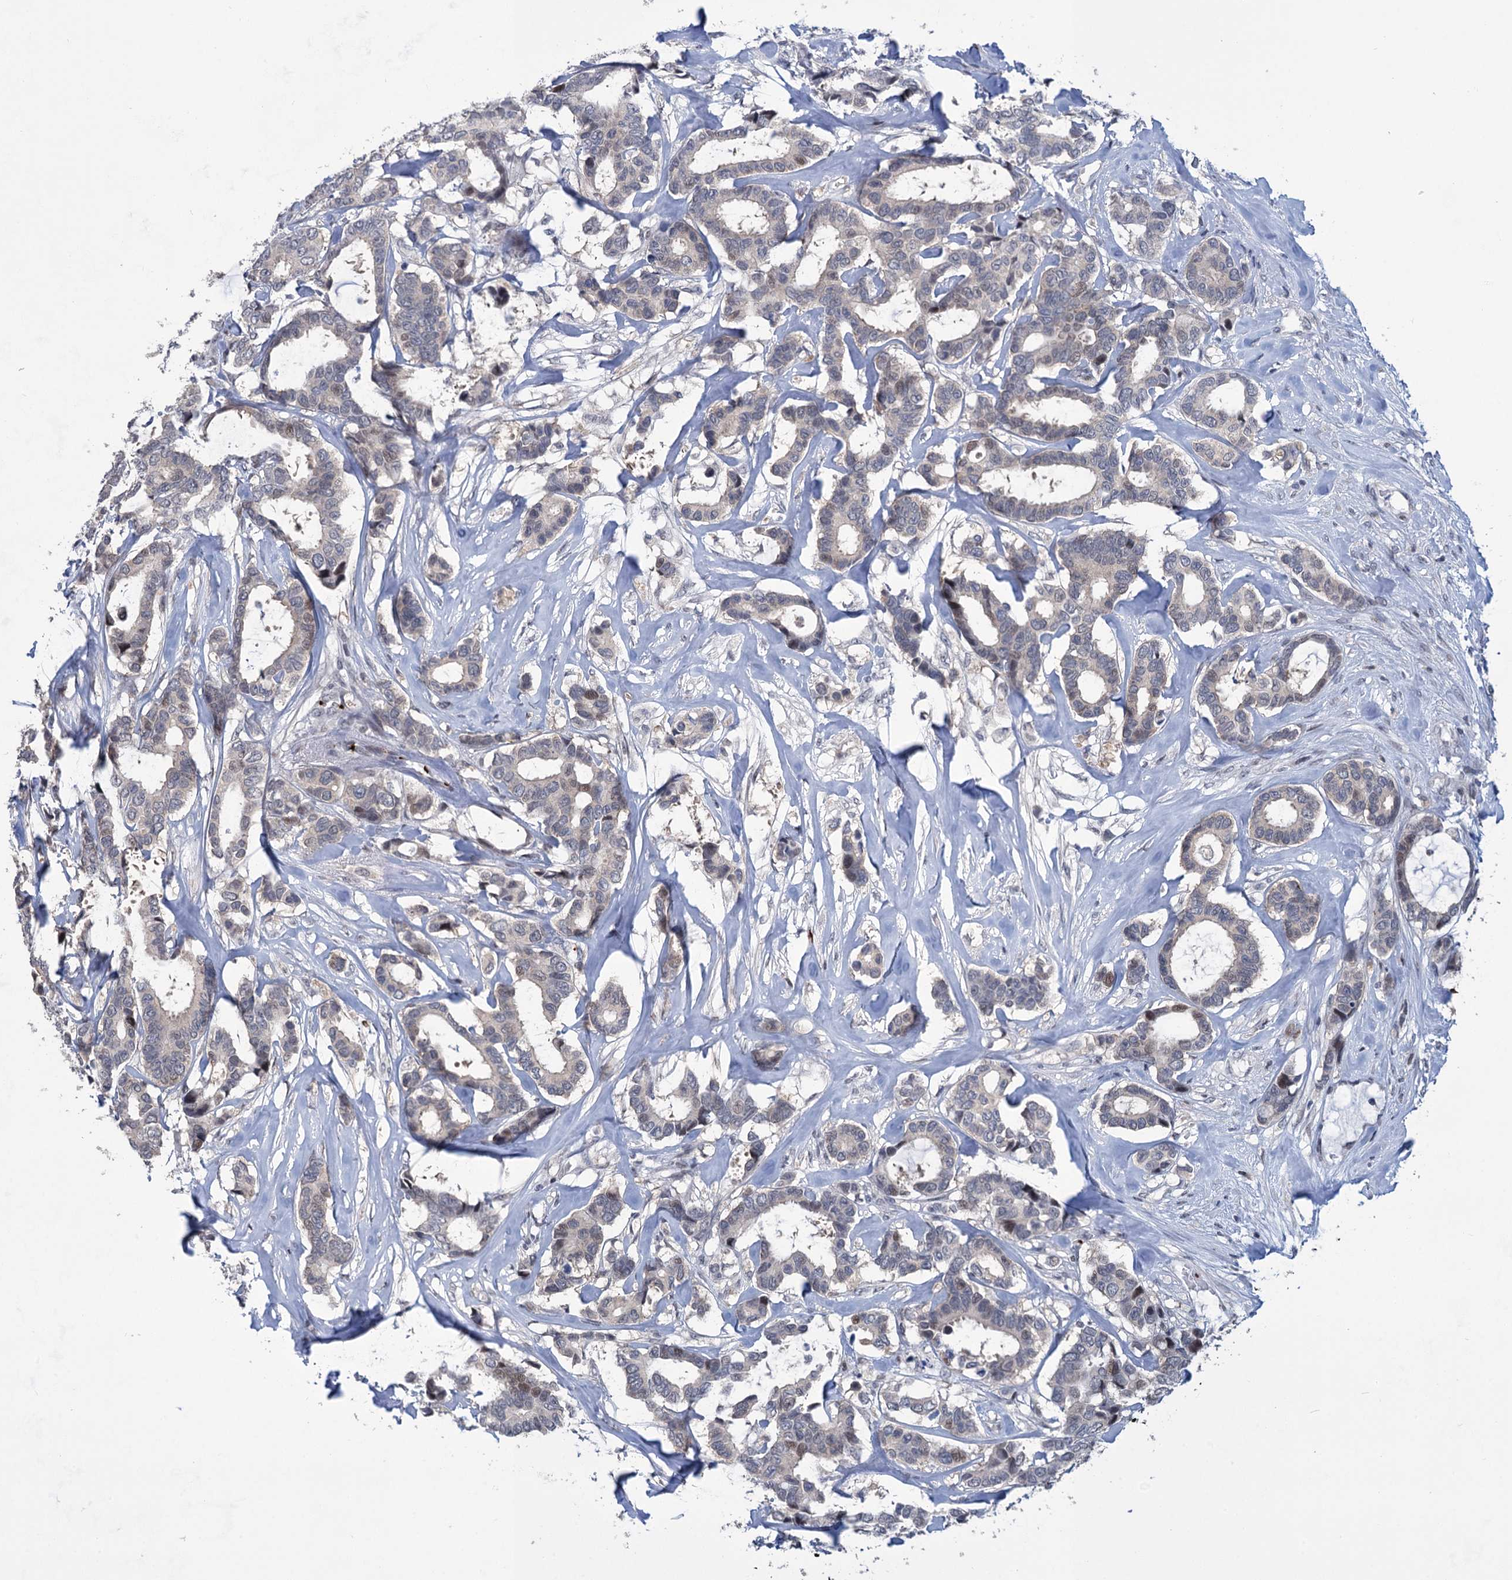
{"staining": {"intensity": "negative", "quantity": "none", "location": "none"}, "tissue": "breast cancer", "cell_type": "Tumor cells", "image_type": "cancer", "snomed": [{"axis": "morphology", "description": "Duct carcinoma"}, {"axis": "topography", "description": "Breast"}], "caption": "Immunohistochemistry of human breast cancer (invasive ductal carcinoma) exhibits no staining in tumor cells.", "gene": "MON2", "patient": {"sex": "female", "age": 87}}